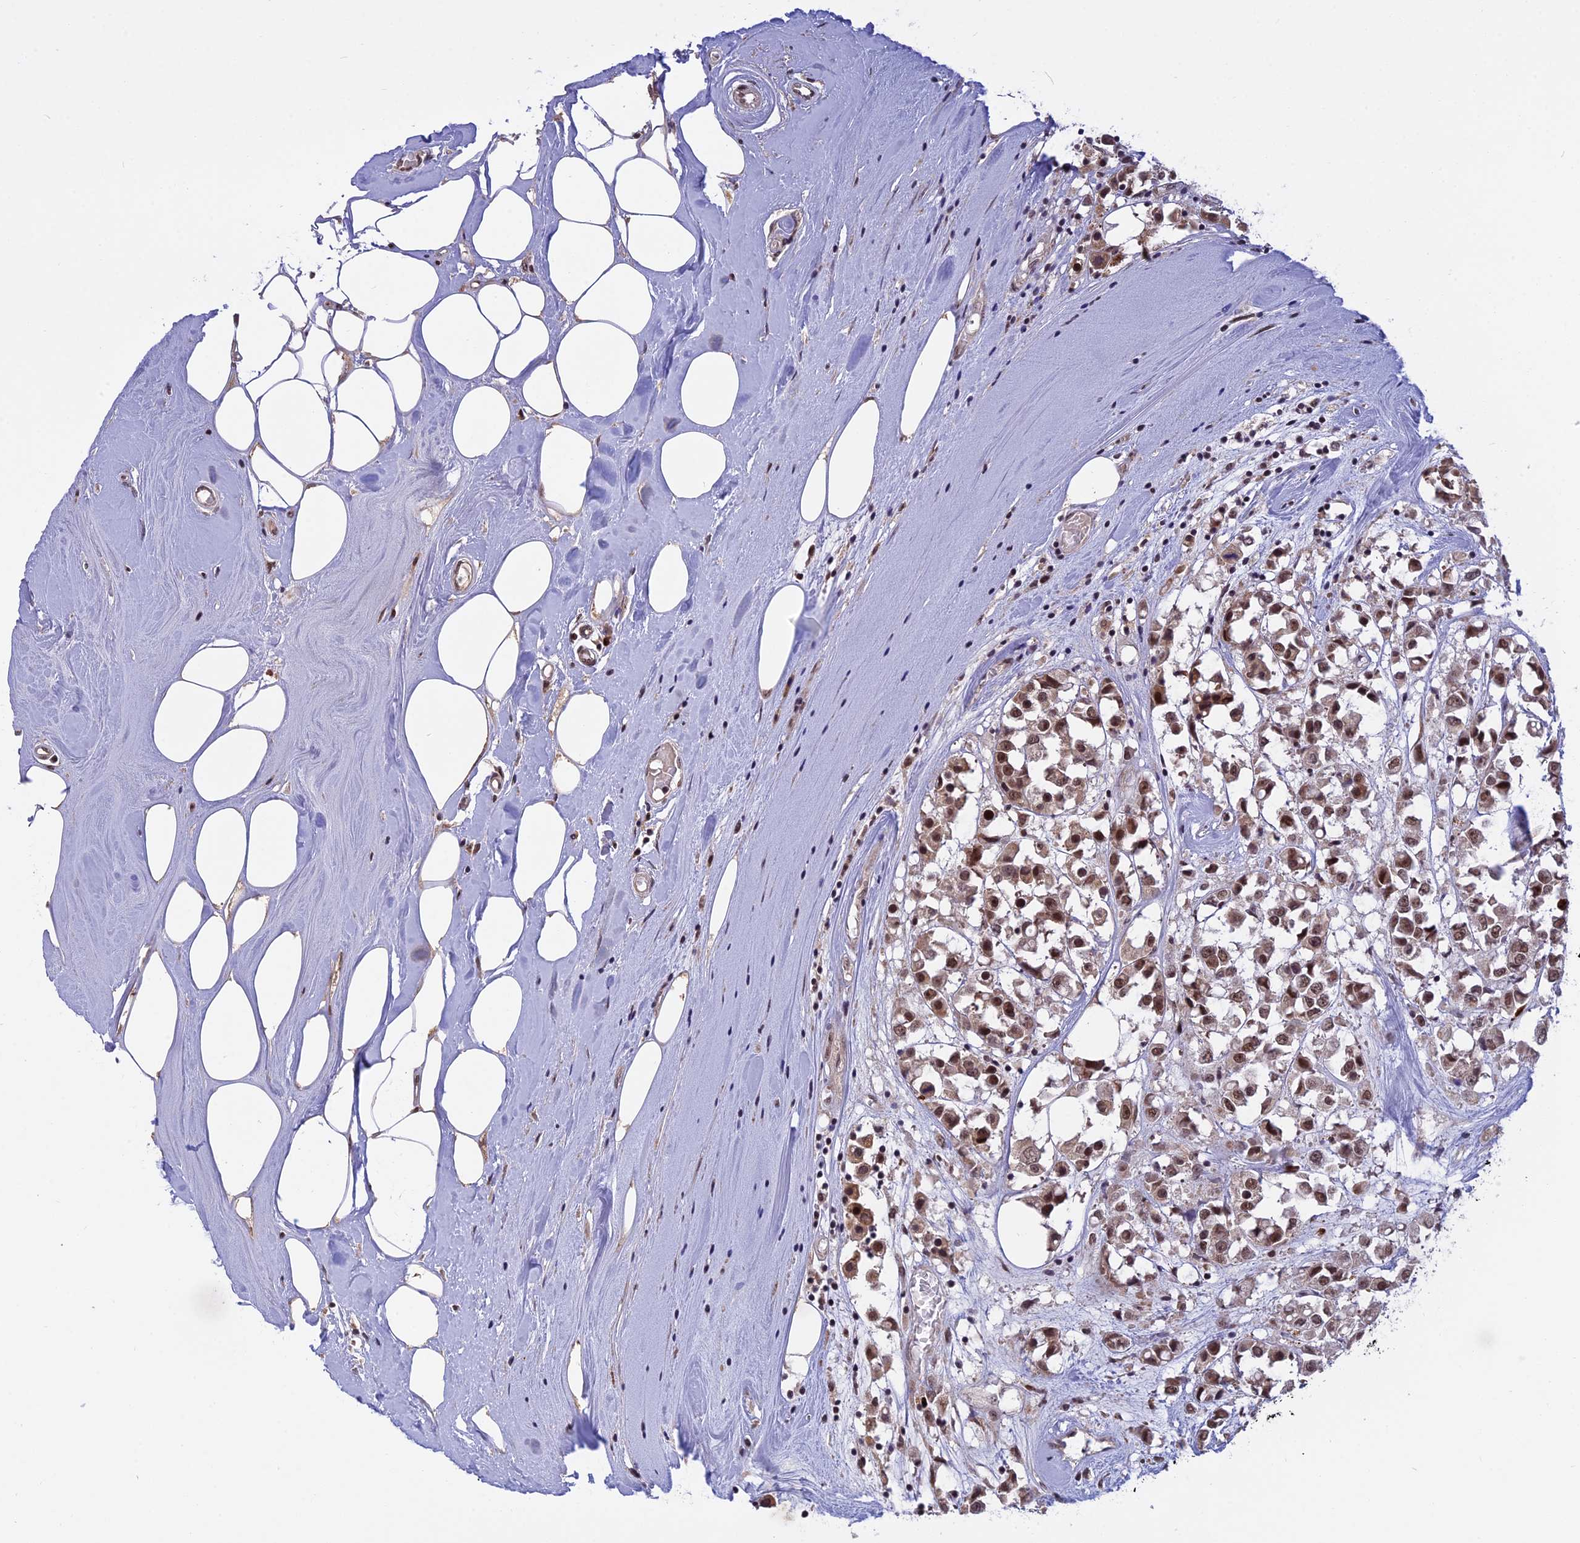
{"staining": {"intensity": "moderate", "quantity": ">75%", "location": "nuclear"}, "tissue": "breast cancer", "cell_type": "Tumor cells", "image_type": "cancer", "snomed": [{"axis": "morphology", "description": "Duct carcinoma"}, {"axis": "topography", "description": "Breast"}], "caption": "A micrograph of intraductal carcinoma (breast) stained for a protein reveals moderate nuclear brown staining in tumor cells.", "gene": "POLR2C", "patient": {"sex": "female", "age": 61}}